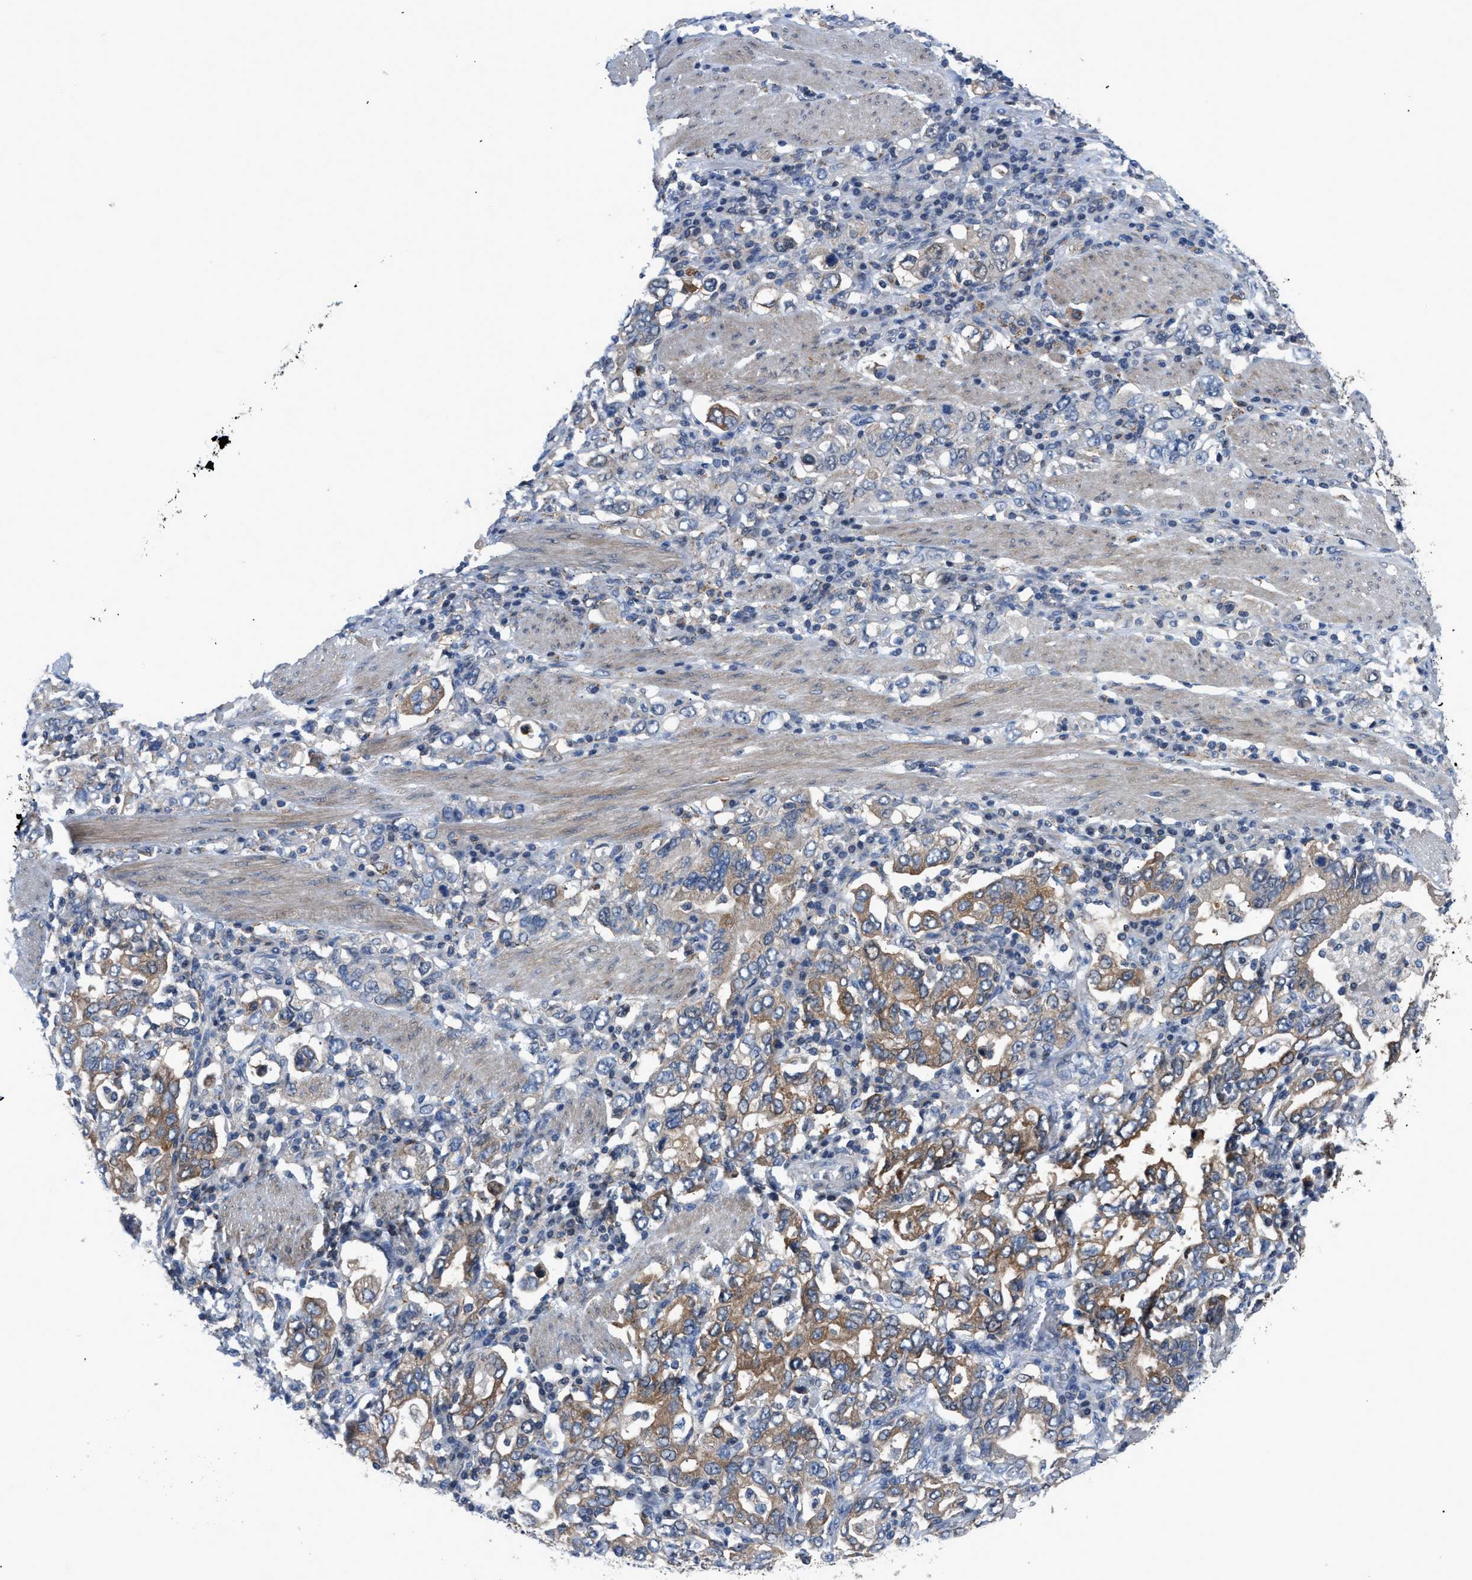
{"staining": {"intensity": "moderate", "quantity": ">75%", "location": "cytoplasmic/membranous"}, "tissue": "stomach cancer", "cell_type": "Tumor cells", "image_type": "cancer", "snomed": [{"axis": "morphology", "description": "Adenocarcinoma, NOS"}, {"axis": "topography", "description": "Stomach, upper"}], "caption": "This is a micrograph of immunohistochemistry (IHC) staining of stomach cancer, which shows moderate positivity in the cytoplasmic/membranous of tumor cells.", "gene": "TMEM45B", "patient": {"sex": "male", "age": 62}}